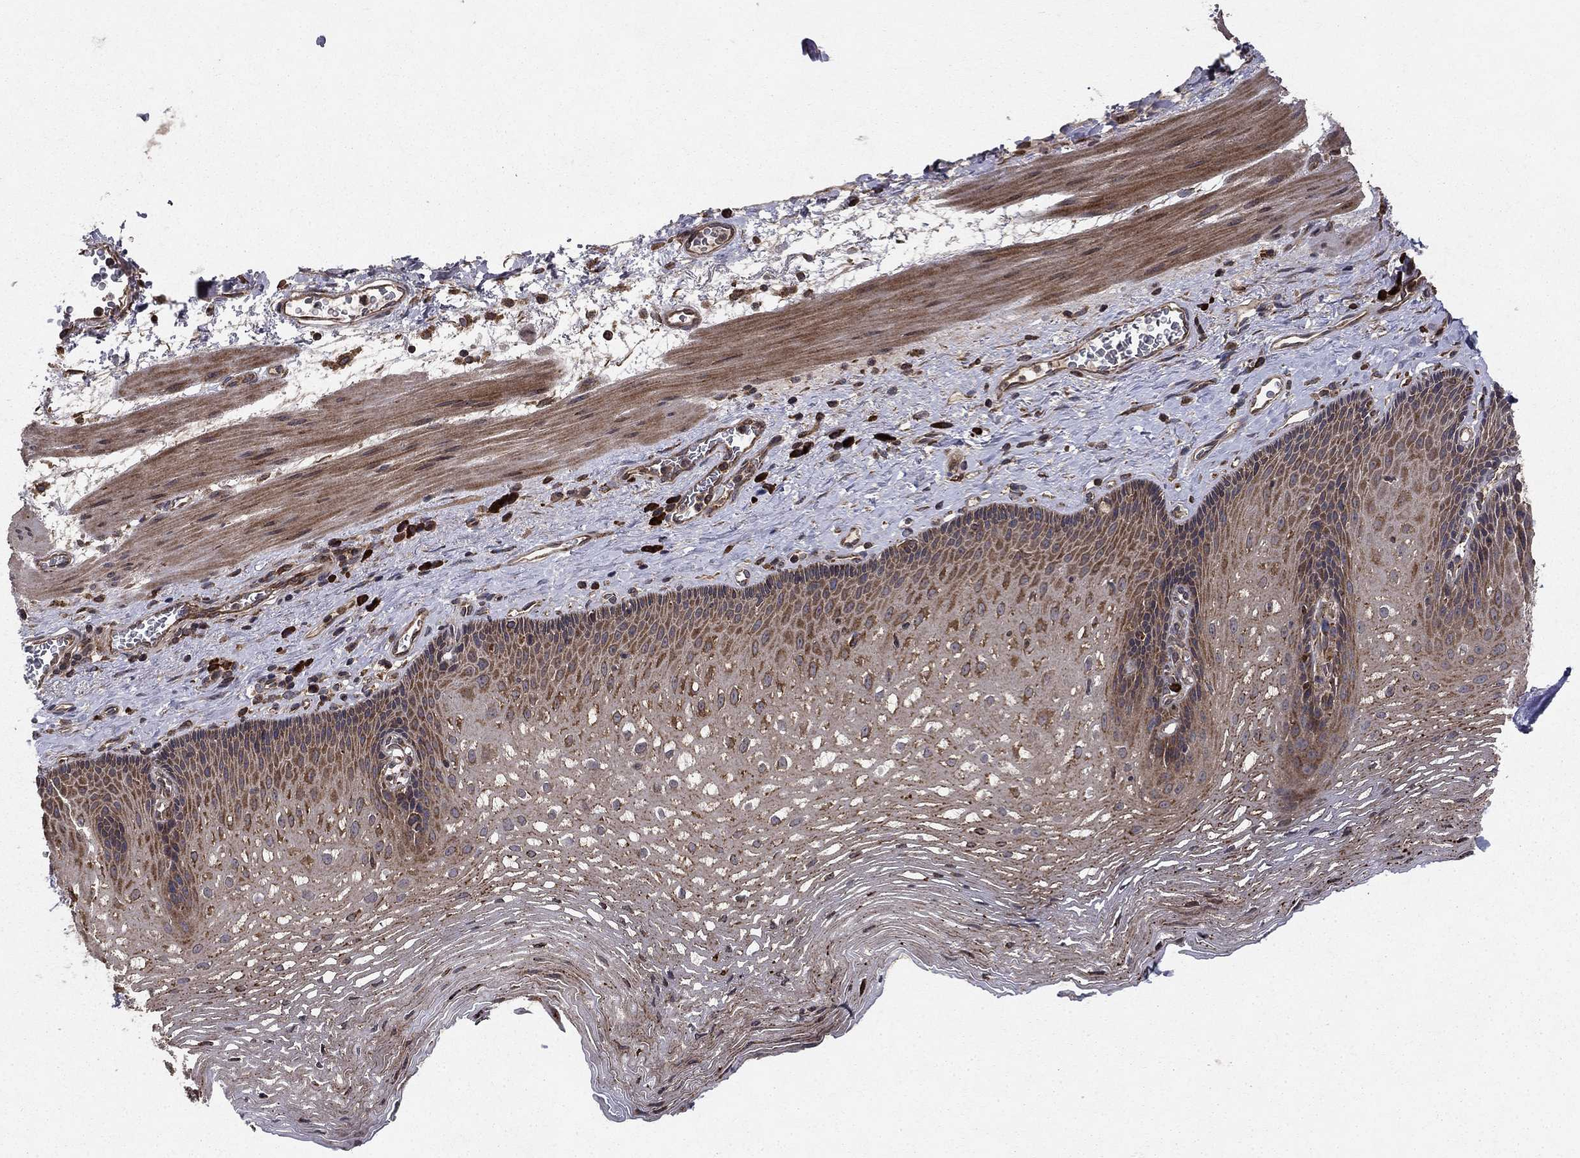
{"staining": {"intensity": "moderate", "quantity": "25%-75%", "location": "cytoplasmic/membranous"}, "tissue": "esophagus", "cell_type": "Squamous epithelial cells", "image_type": "normal", "snomed": [{"axis": "morphology", "description": "Normal tissue, NOS"}, {"axis": "topography", "description": "Esophagus"}], "caption": "Esophagus stained with a brown dye demonstrates moderate cytoplasmic/membranous positive expression in about 25%-75% of squamous epithelial cells.", "gene": "BABAM2", "patient": {"sex": "male", "age": 76}}